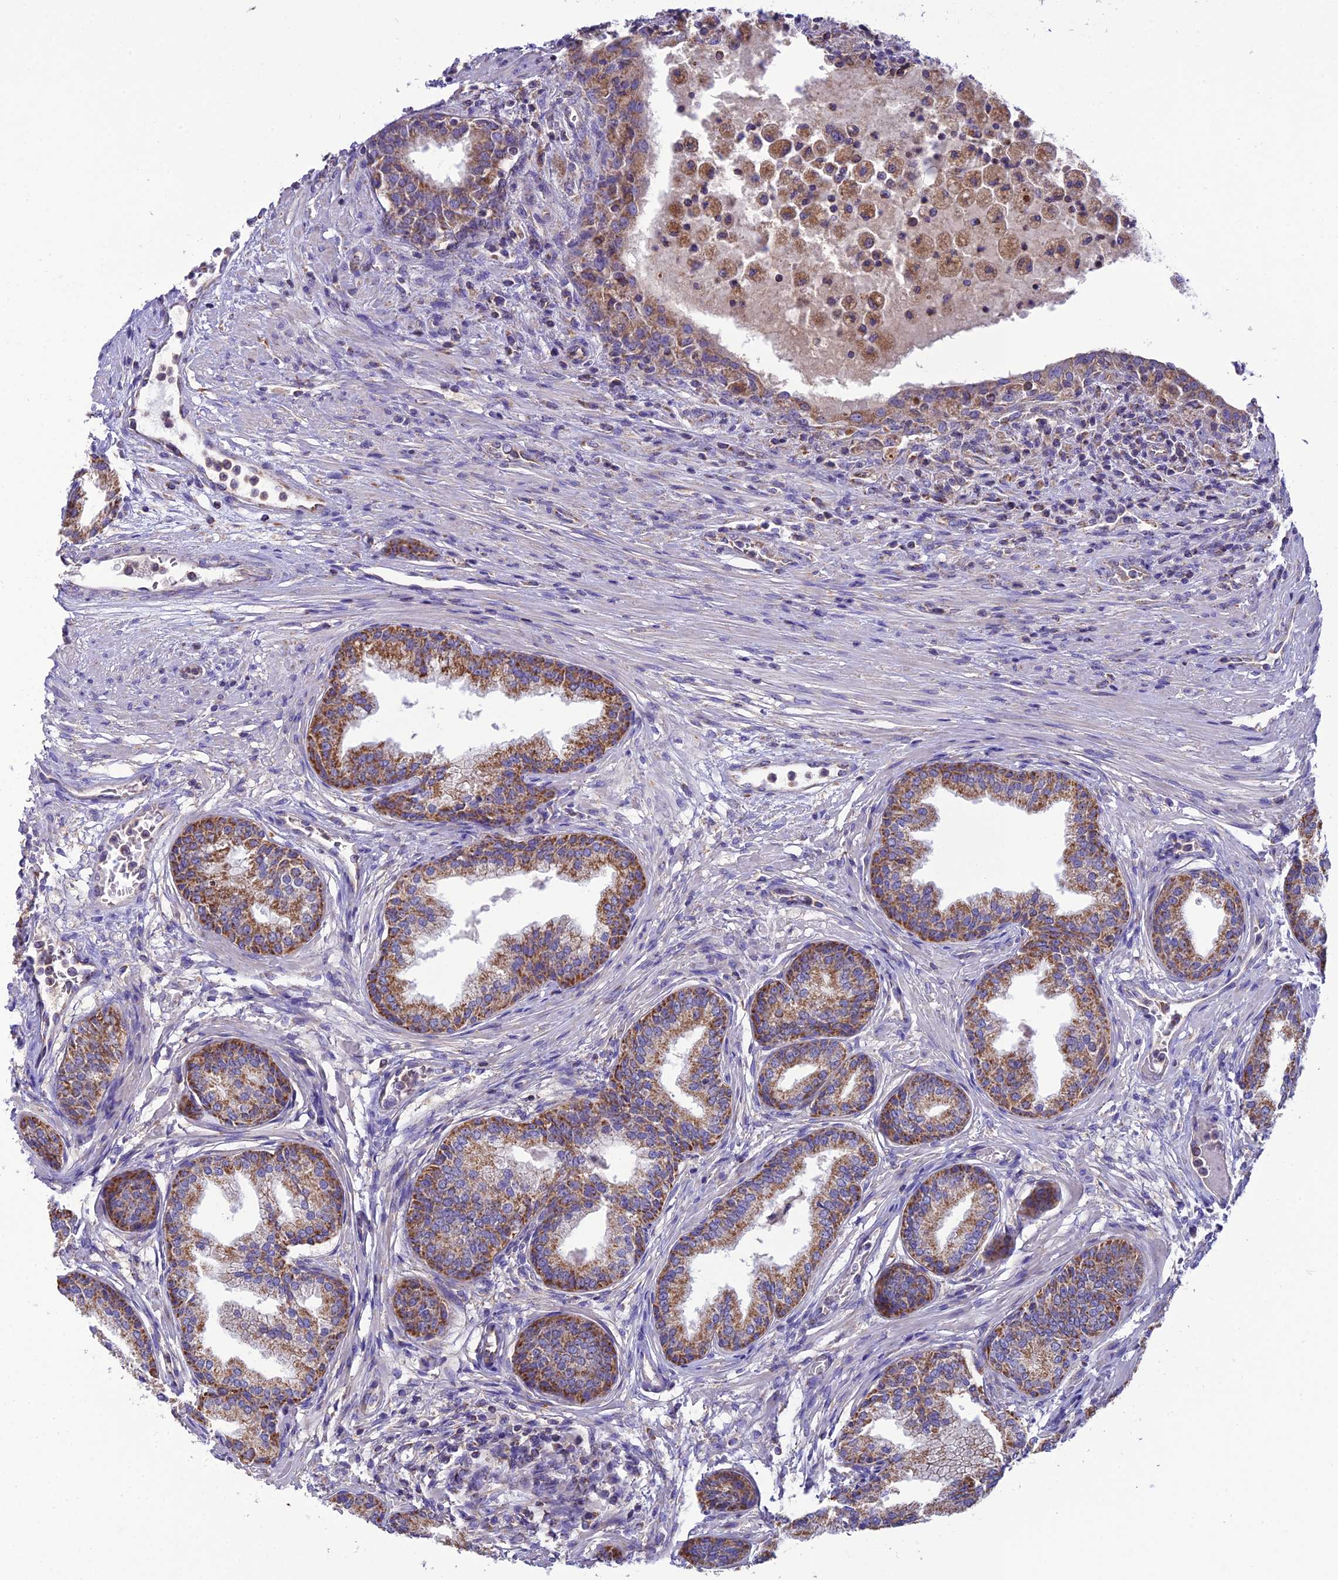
{"staining": {"intensity": "moderate", "quantity": ">75%", "location": "cytoplasmic/membranous"}, "tissue": "prostate cancer", "cell_type": "Tumor cells", "image_type": "cancer", "snomed": [{"axis": "morphology", "description": "Adenocarcinoma, High grade"}, {"axis": "topography", "description": "Prostate"}], "caption": "DAB immunohistochemical staining of prostate high-grade adenocarcinoma exhibits moderate cytoplasmic/membranous protein staining in about >75% of tumor cells.", "gene": "GPD1", "patient": {"sex": "male", "age": 67}}